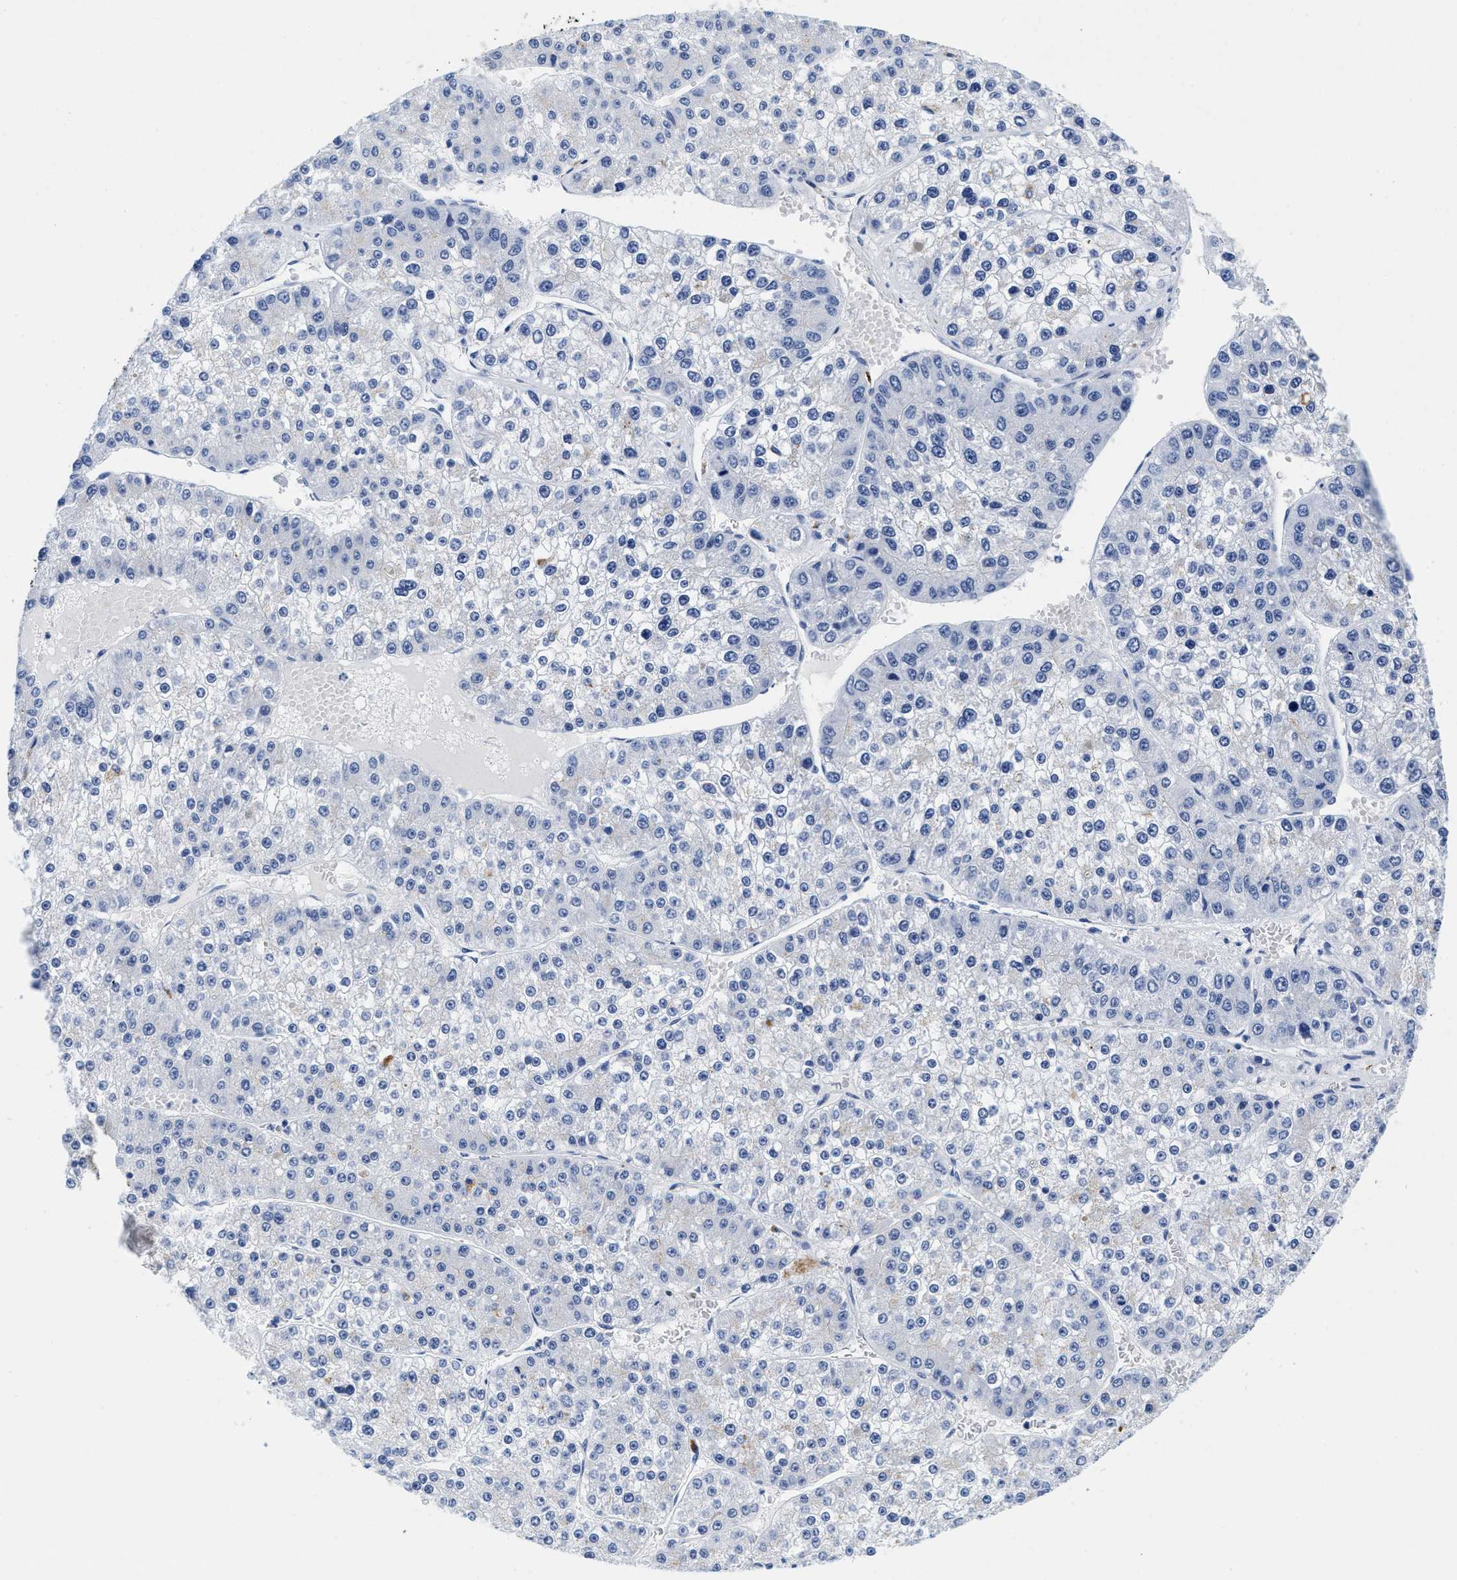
{"staining": {"intensity": "negative", "quantity": "none", "location": "none"}, "tissue": "liver cancer", "cell_type": "Tumor cells", "image_type": "cancer", "snomed": [{"axis": "morphology", "description": "Carcinoma, Hepatocellular, NOS"}, {"axis": "topography", "description": "Liver"}], "caption": "A micrograph of liver hepatocellular carcinoma stained for a protein displays no brown staining in tumor cells. Brightfield microscopy of immunohistochemistry stained with DAB (brown) and hematoxylin (blue), captured at high magnification.", "gene": "TTC3", "patient": {"sex": "female", "age": 73}}